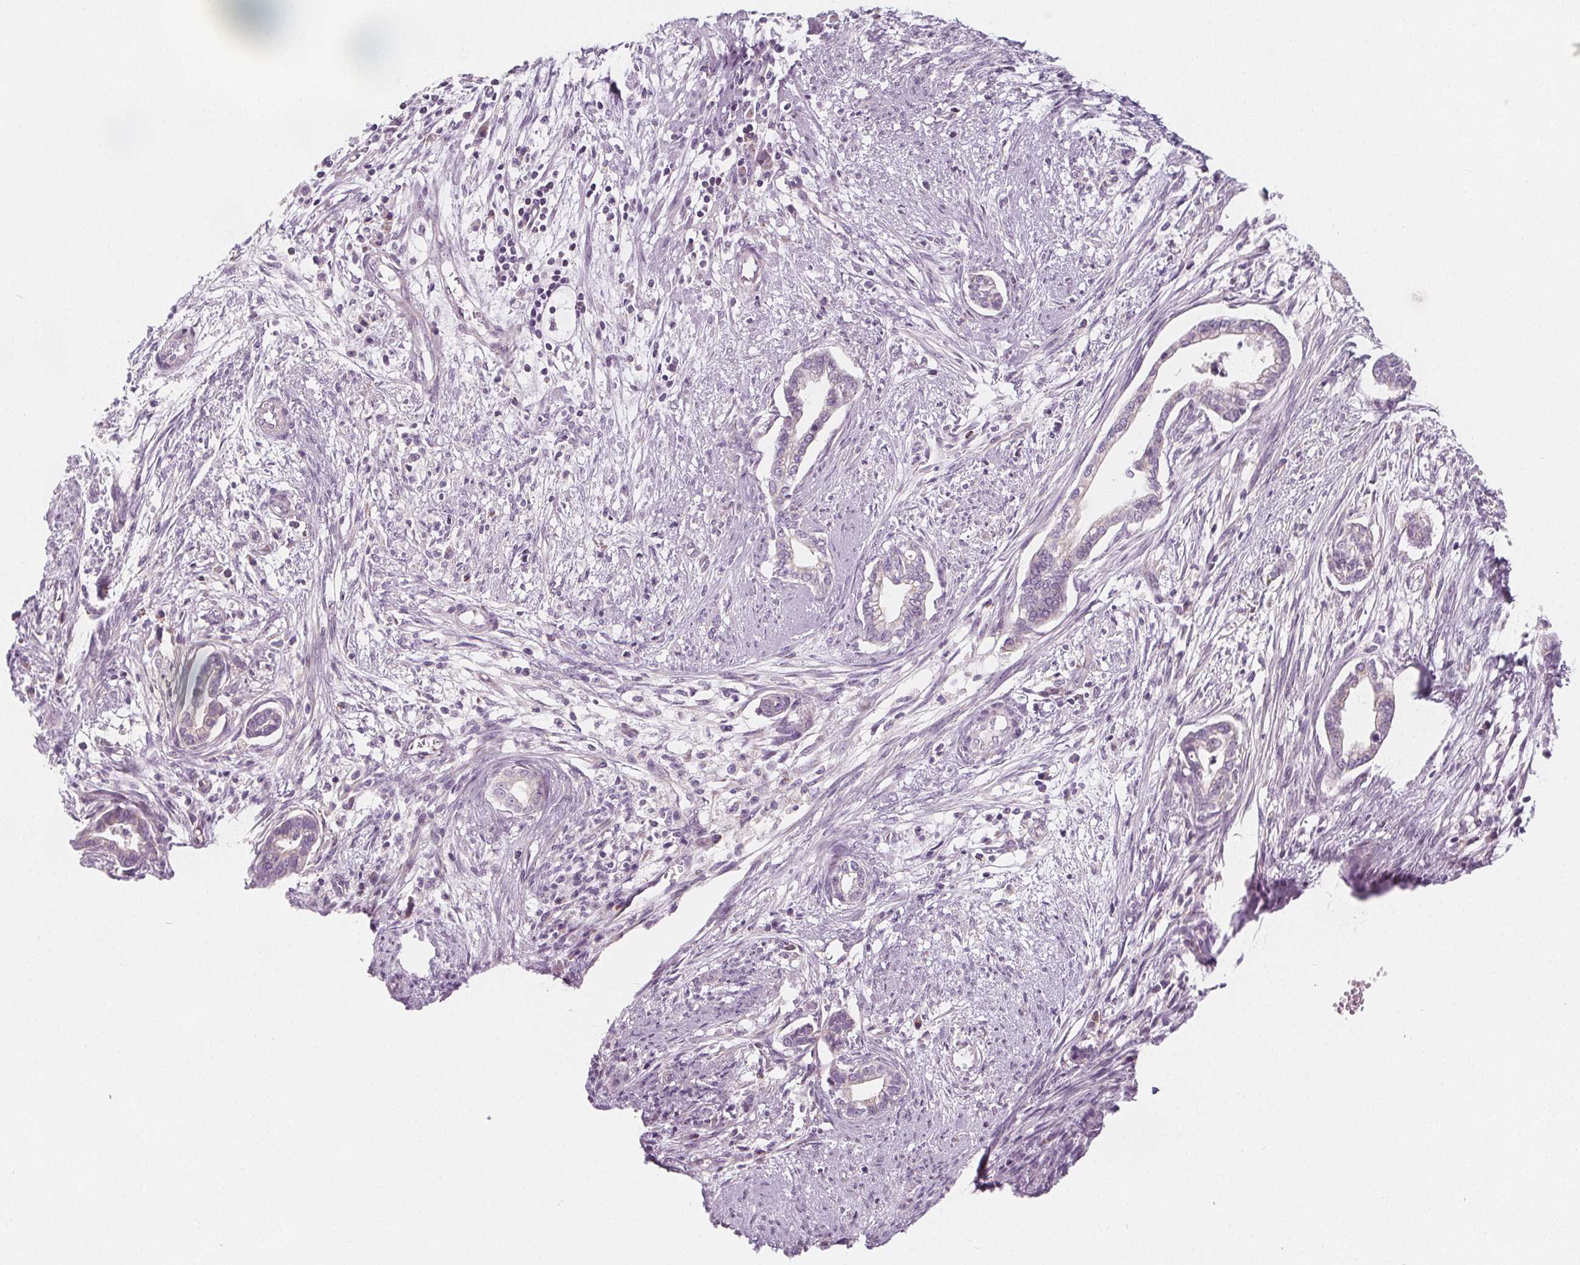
{"staining": {"intensity": "negative", "quantity": "none", "location": "none"}, "tissue": "cervical cancer", "cell_type": "Tumor cells", "image_type": "cancer", "snomed": [{"axis": "morphology", "description": "Adenocarcinoma, NOS"}, {"axis": "topography", "description": "Cervix"}], "caption": "Cervical cancer (adenocarcinoma) was stained to show a protein in brown. There is no significant staining in tumor cells. Nuclei are stained in blue.", "gene": "IL17C", "patient": {"sex": "female", "age": 62}}